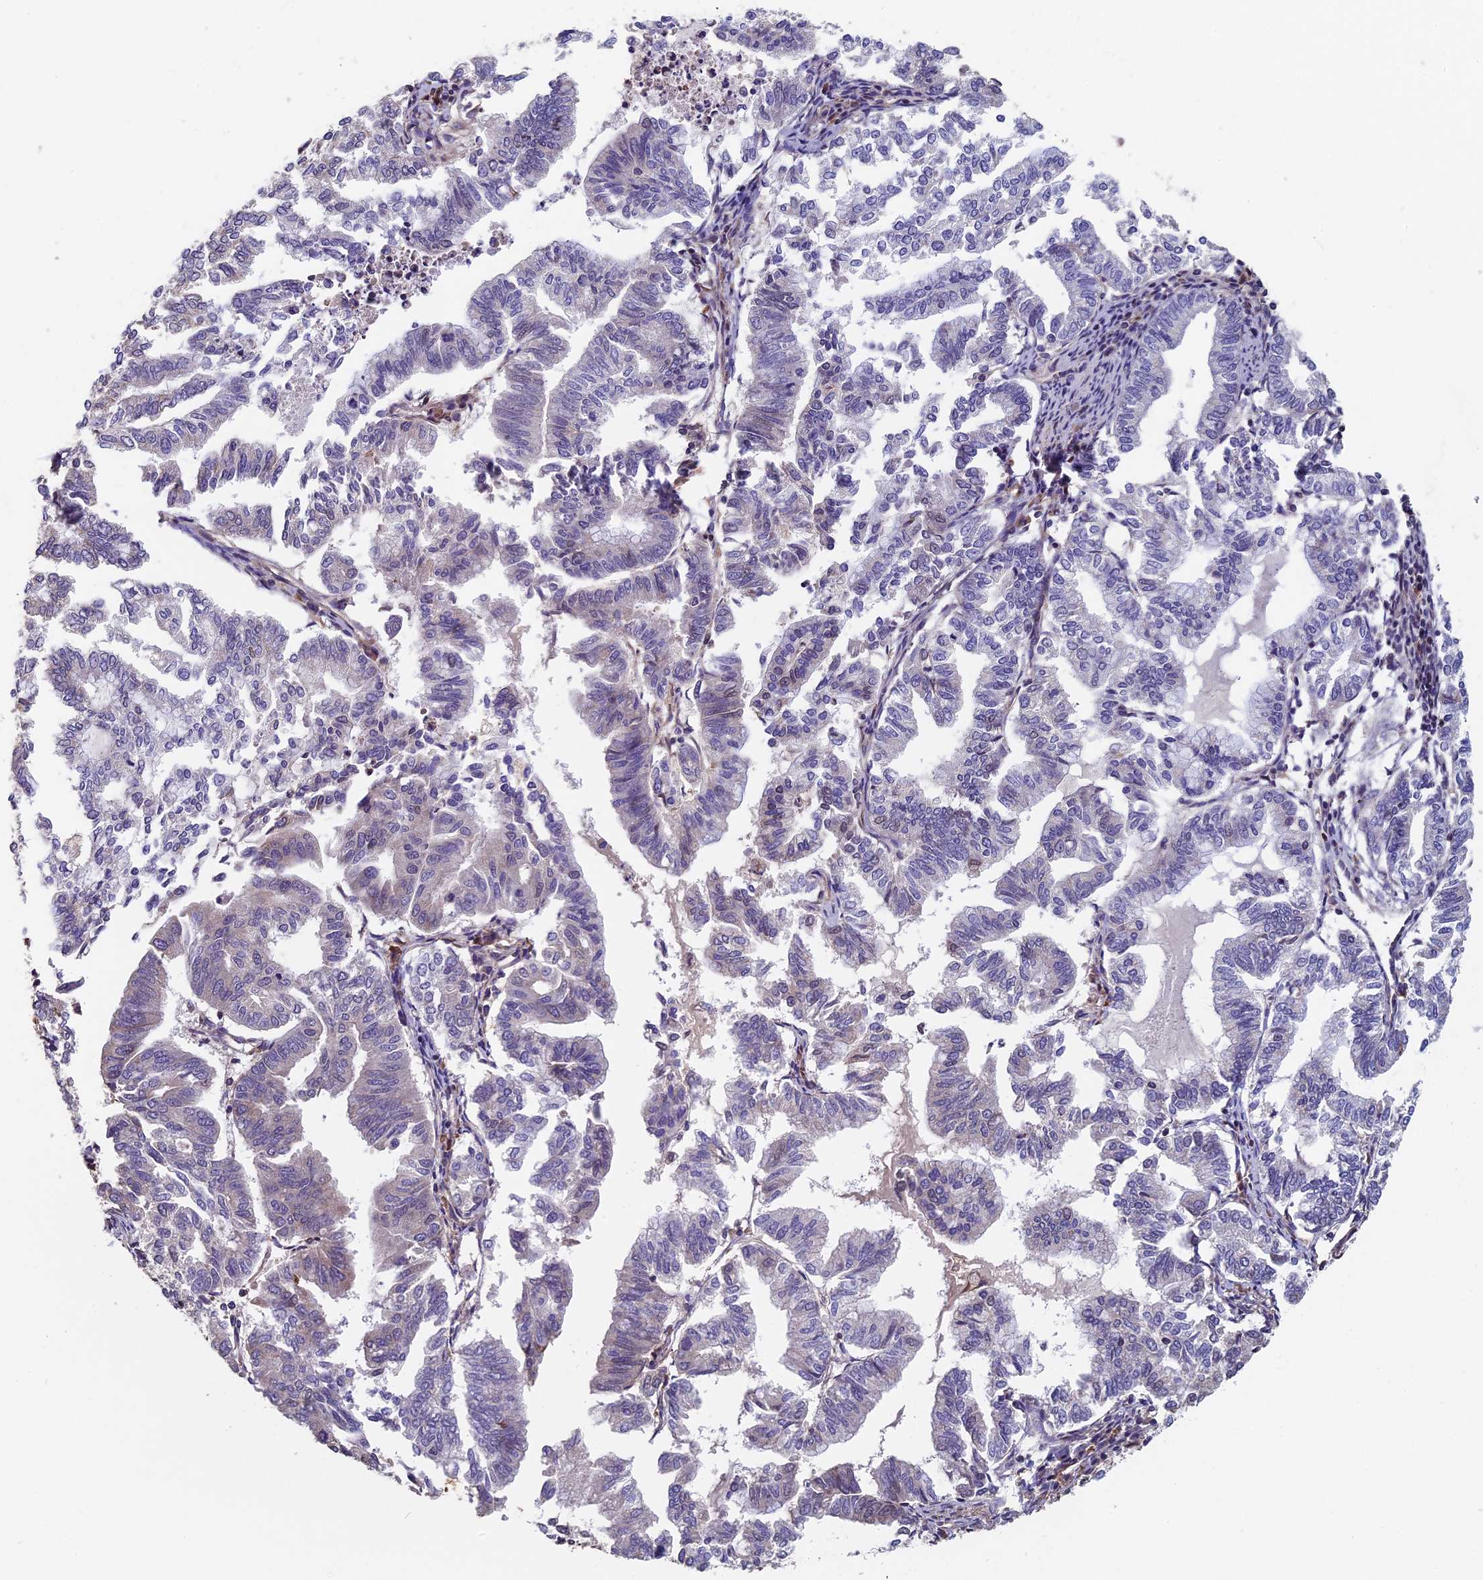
{"staining": {"intensity": "negative", "quantity": "none", "location": "none"}, "tissue": "endometrial cancer", "cell_type": "Tumor cells", "image_type": "cancer", "snomed": [{"axis": "morphology", "description": "Adenocarcinoma, NOS"}, {"axis": "topography", "description": "Endometrium"}], "caption": "The image shows no staining of tumor cells in endometrial cancer (adenocarcinoma).", "gene": "CCDC153", "patient": {"sex": "female", "age": 79}}